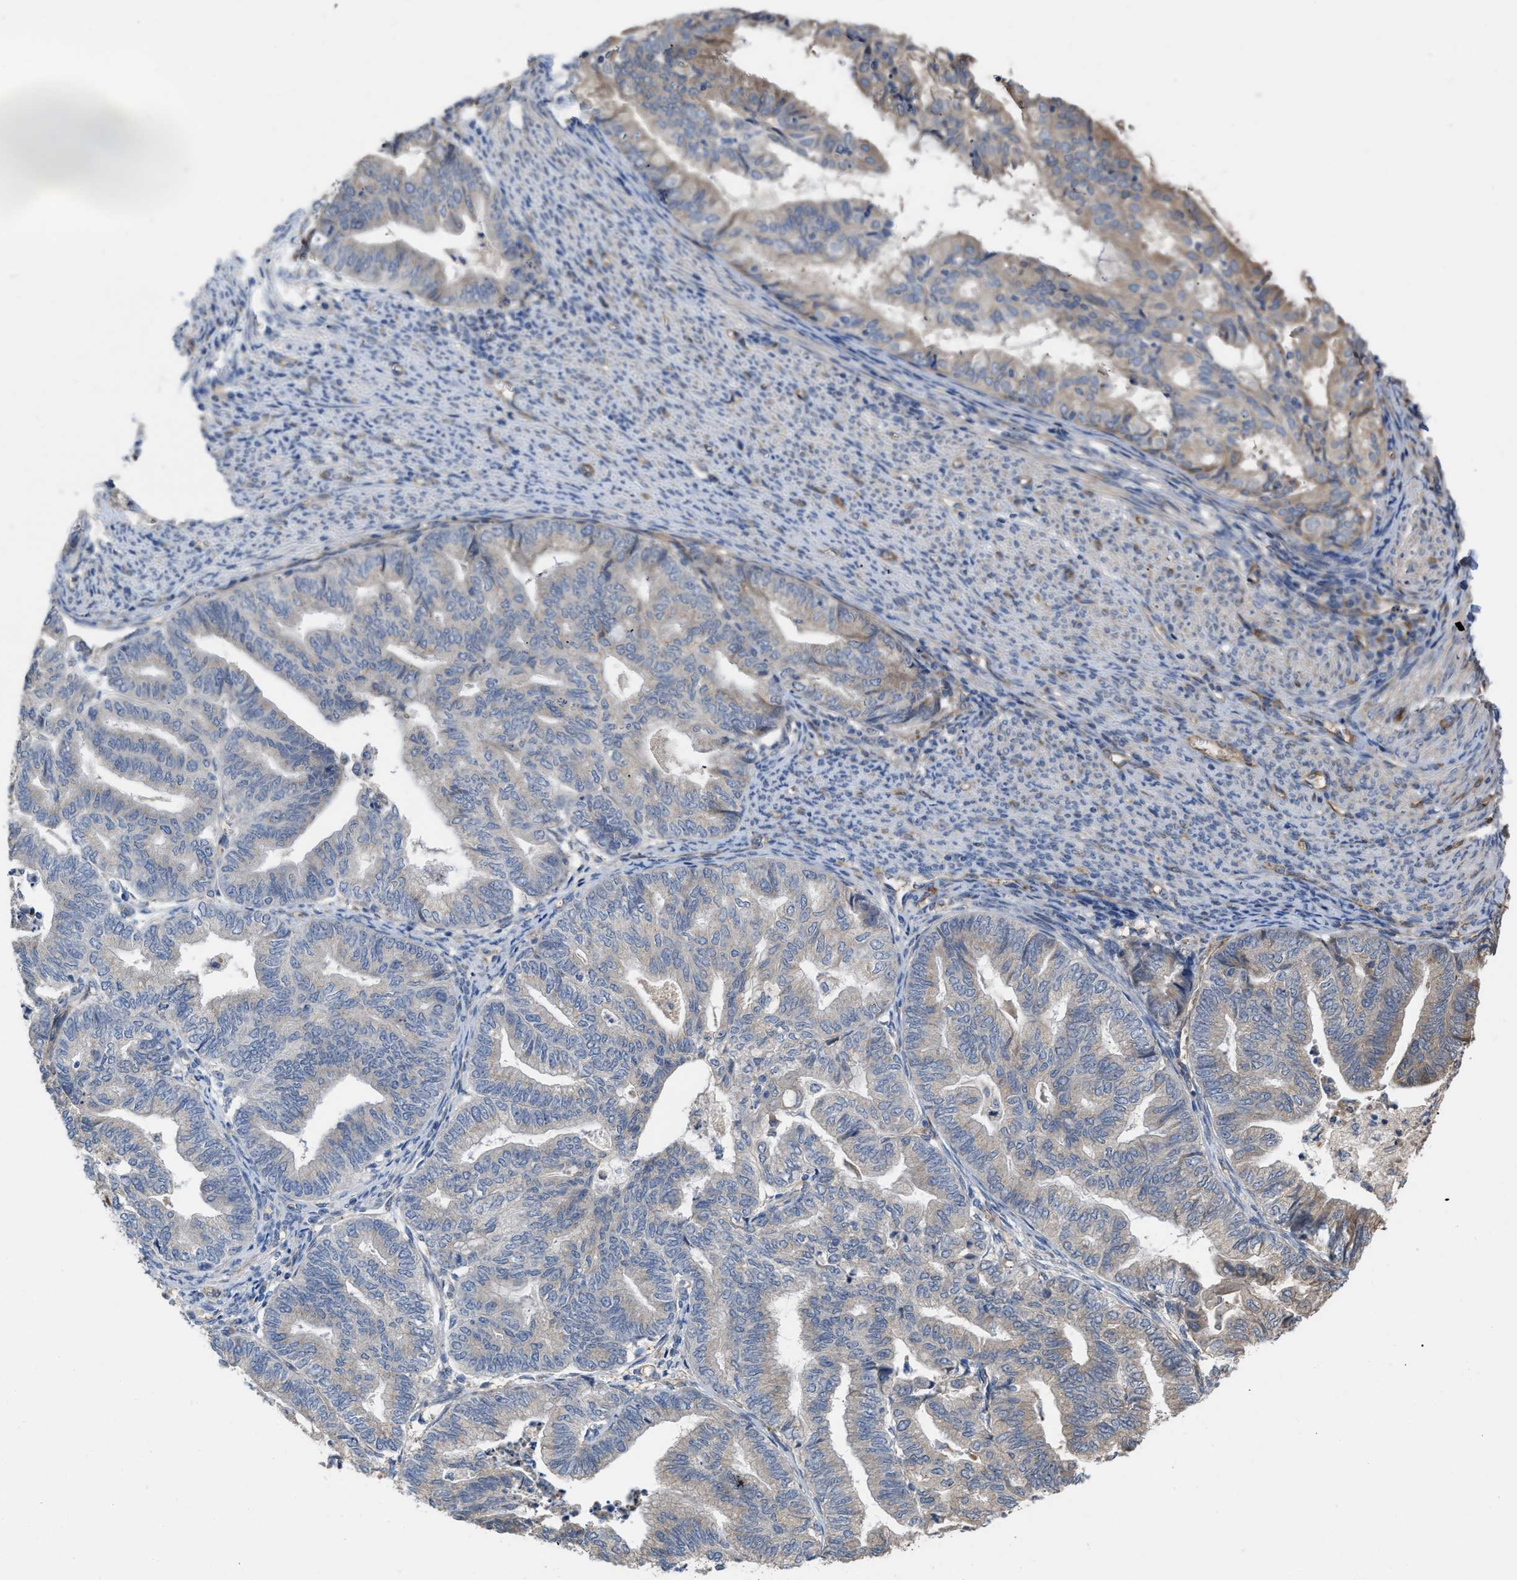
{"staining": {"intensity": "weak", "quantity": "<25%", "location": "cytoplasmic/membranous"}, "tissue": "endometrial cancer", "cell_type": "Tumor cells", "image_type": "cancer", "snomed": [{"axis": "morphology", "description": "Adenocarcinoma, NOS"}, {"axis": "topography", "description": "Endometrium"}], "caption": "DAB (3,3'-diaminobenzidine) immunohistochemical staining of endometrial cancer (adenocarcinoma) reveals no significant staining in tumor cells.", "gene": "SLC4A11", "patient": {"sex": "female", "age": 79}}